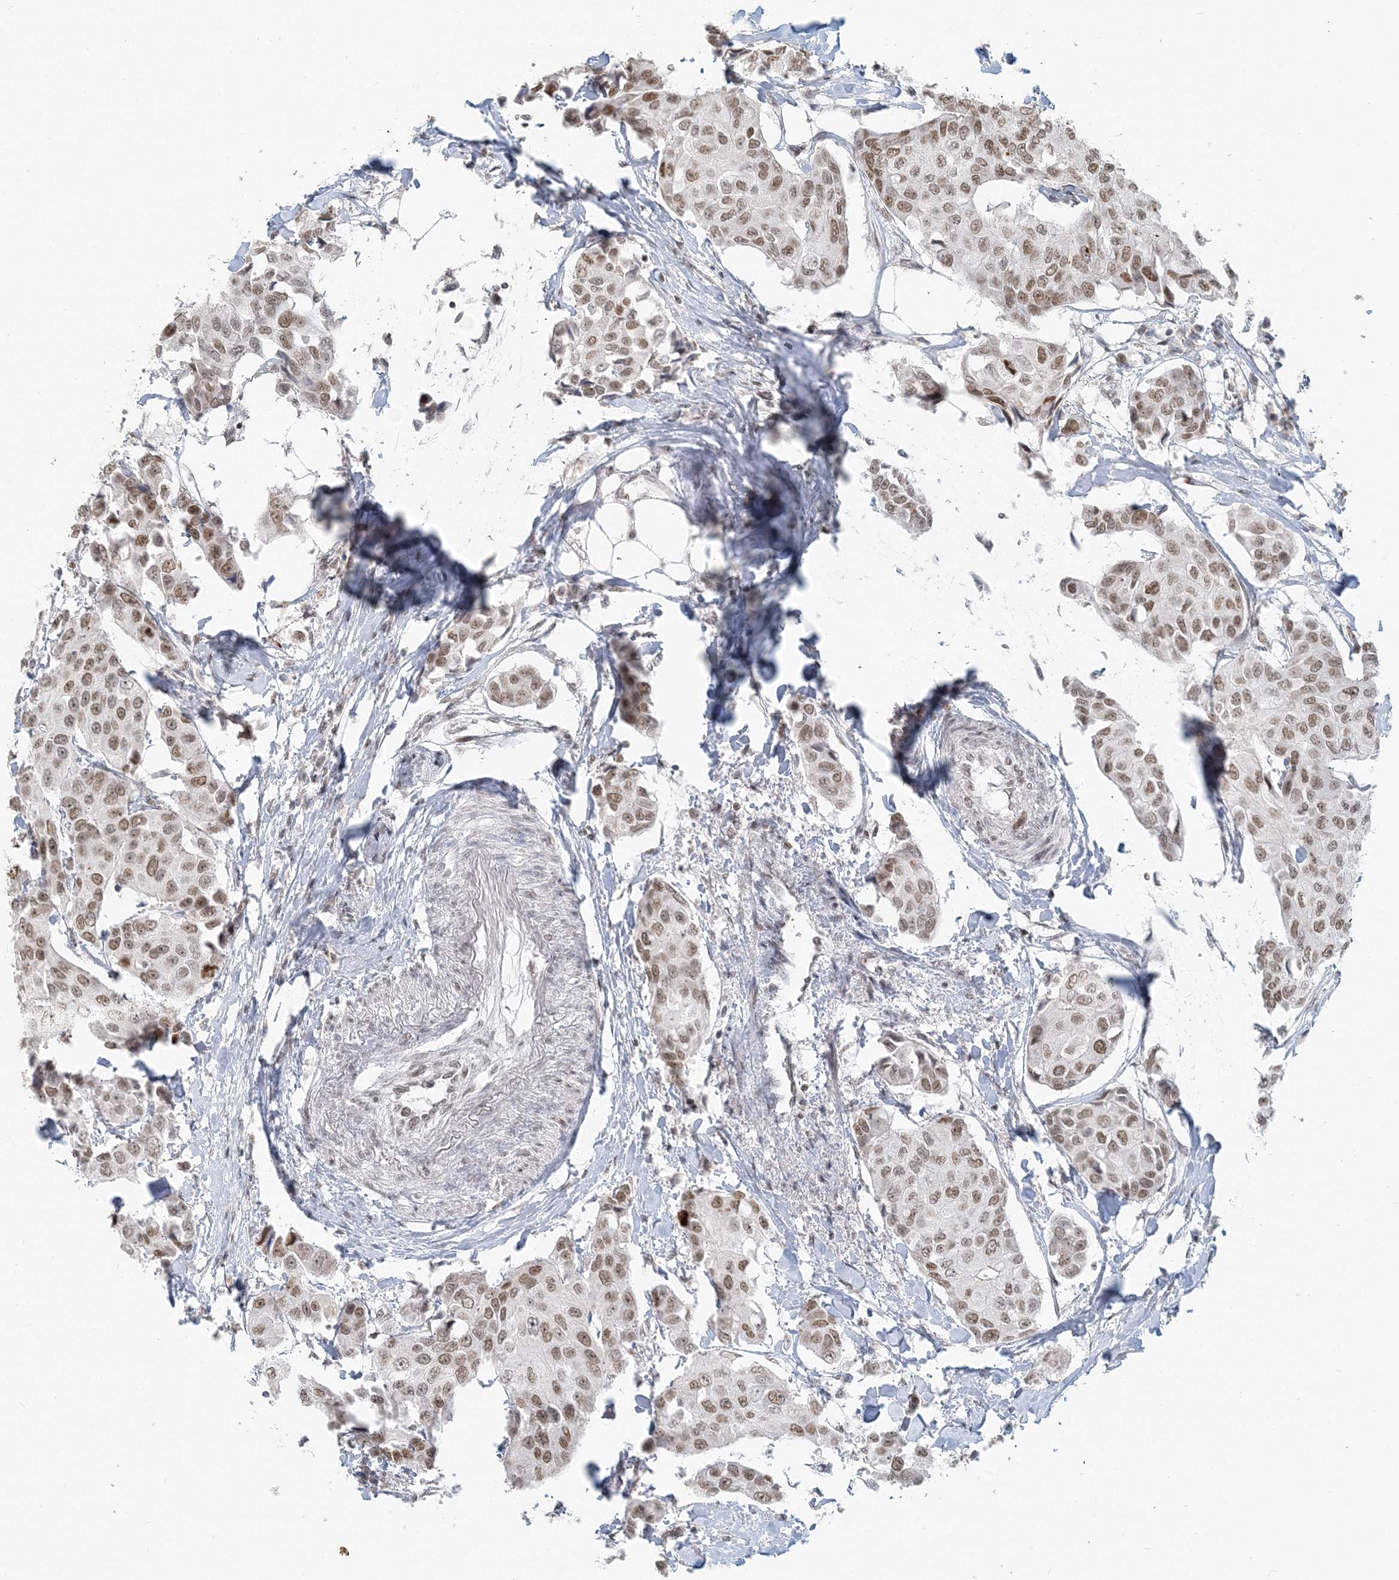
{"staining": {"intensity": "moderate", "quantity": ">75%", "location": "nuclear"}, "tissue": "breast cancer", "cell_type": "Tumor cells", "image_type": "cancer", "snomed": [{"axis": "morphology", "description": "Duct carcinoma"}, {"axis": "topography", "description": "Breast"}], "caption": "A brown stain labels moderate nuclear expression of a protein in breast cancer tumor cells.", "gene": "BAZ1B", "patient": {"sex": "female", "age": 80}}